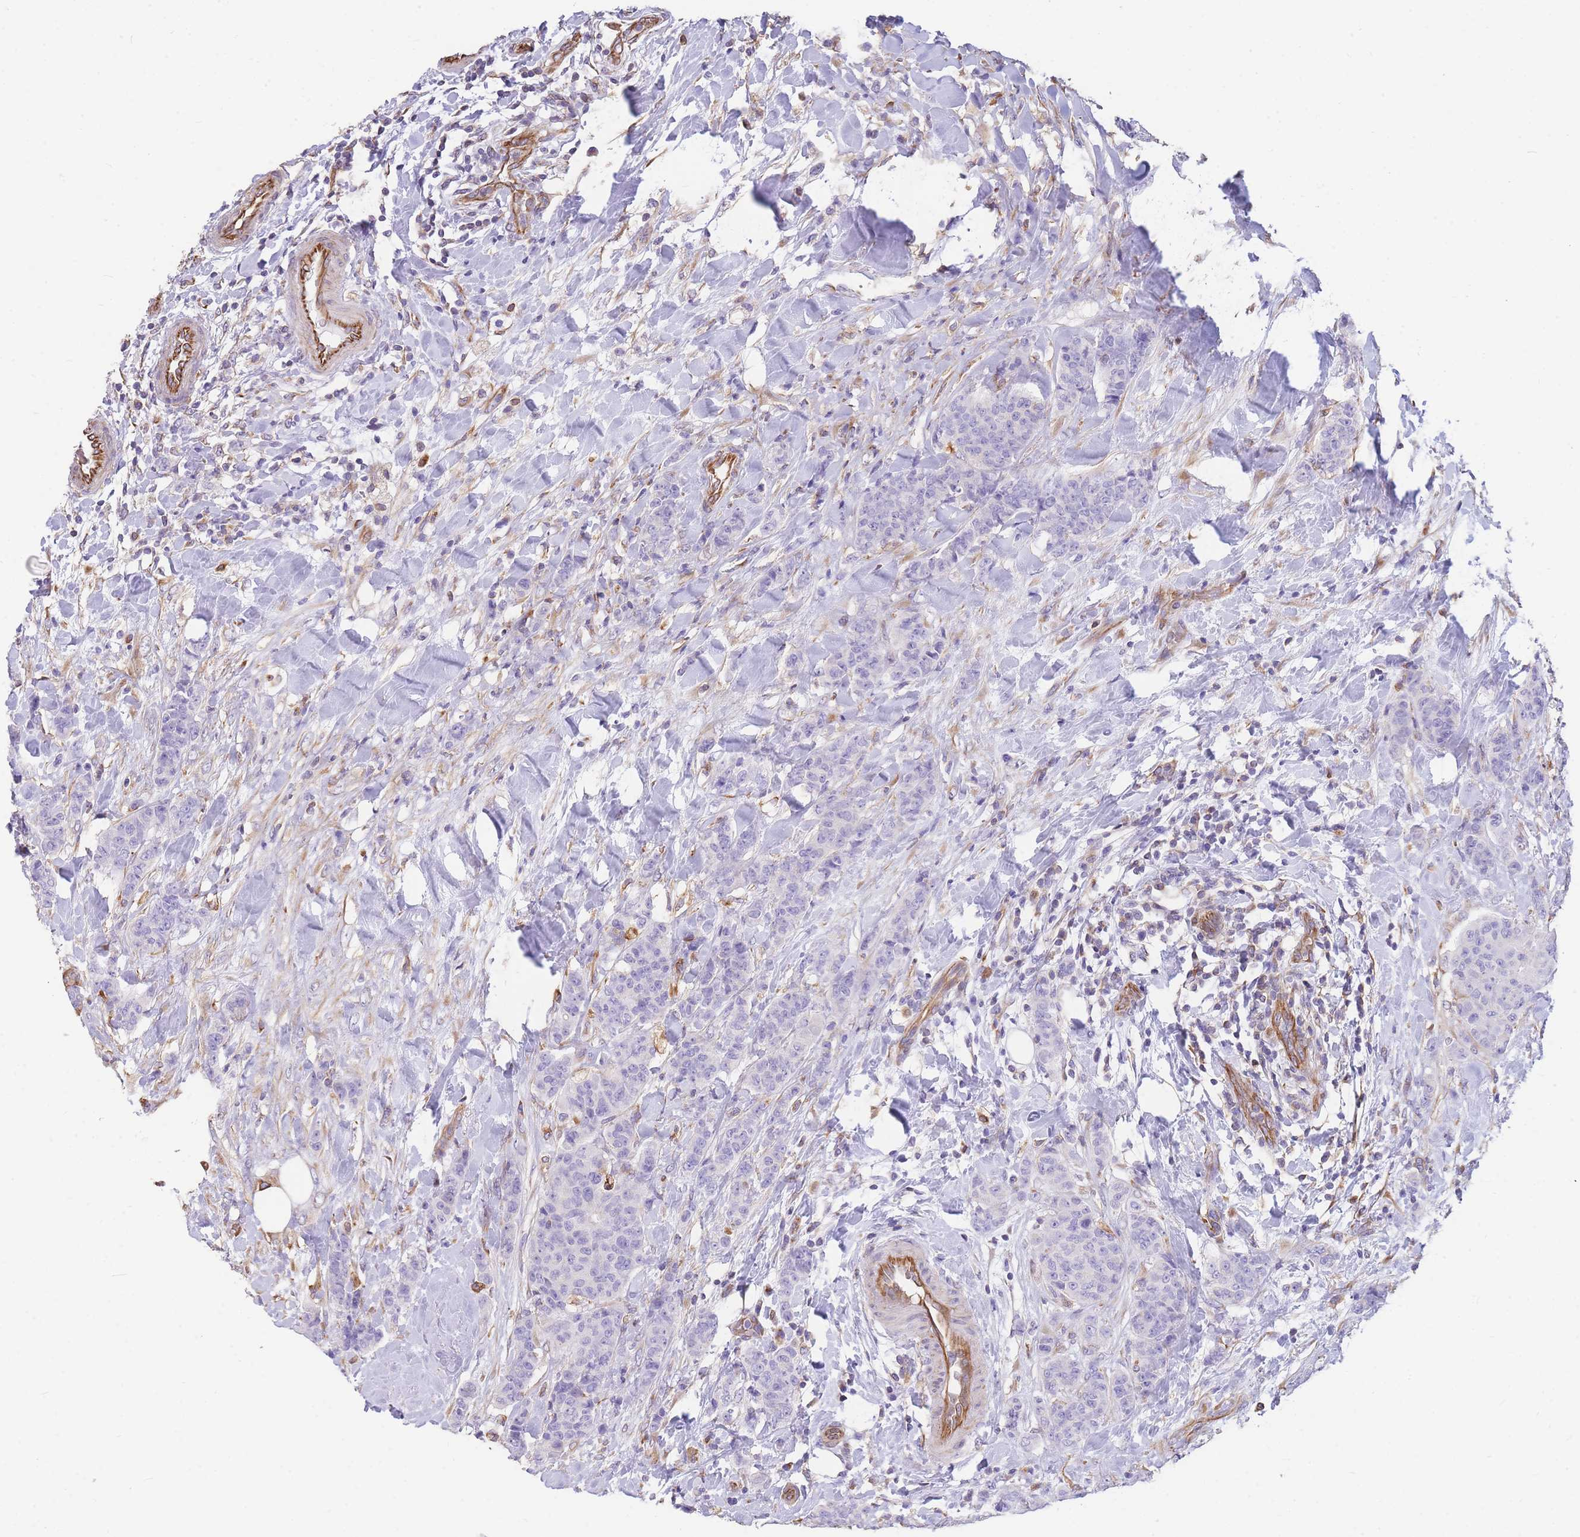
{"staining": {"intensity": "negative", "quantity": "none", "location": "none"}, "tissue": "breast cancer", "cell_type": "Tumor cells", "image_type": "cancer", "snomed": [{"axis": "morphology", "description": "Duct carcinoma"}, {"axis": "topography", "description": "Breast"}], "caption": "DAB immunohistochemical staining of breast cancer displays no significant positivity in tumor cells. Nuclei are stained in blue.", "gene": "ANKRD53", "patient": {"sex": "female", "age": 40}}